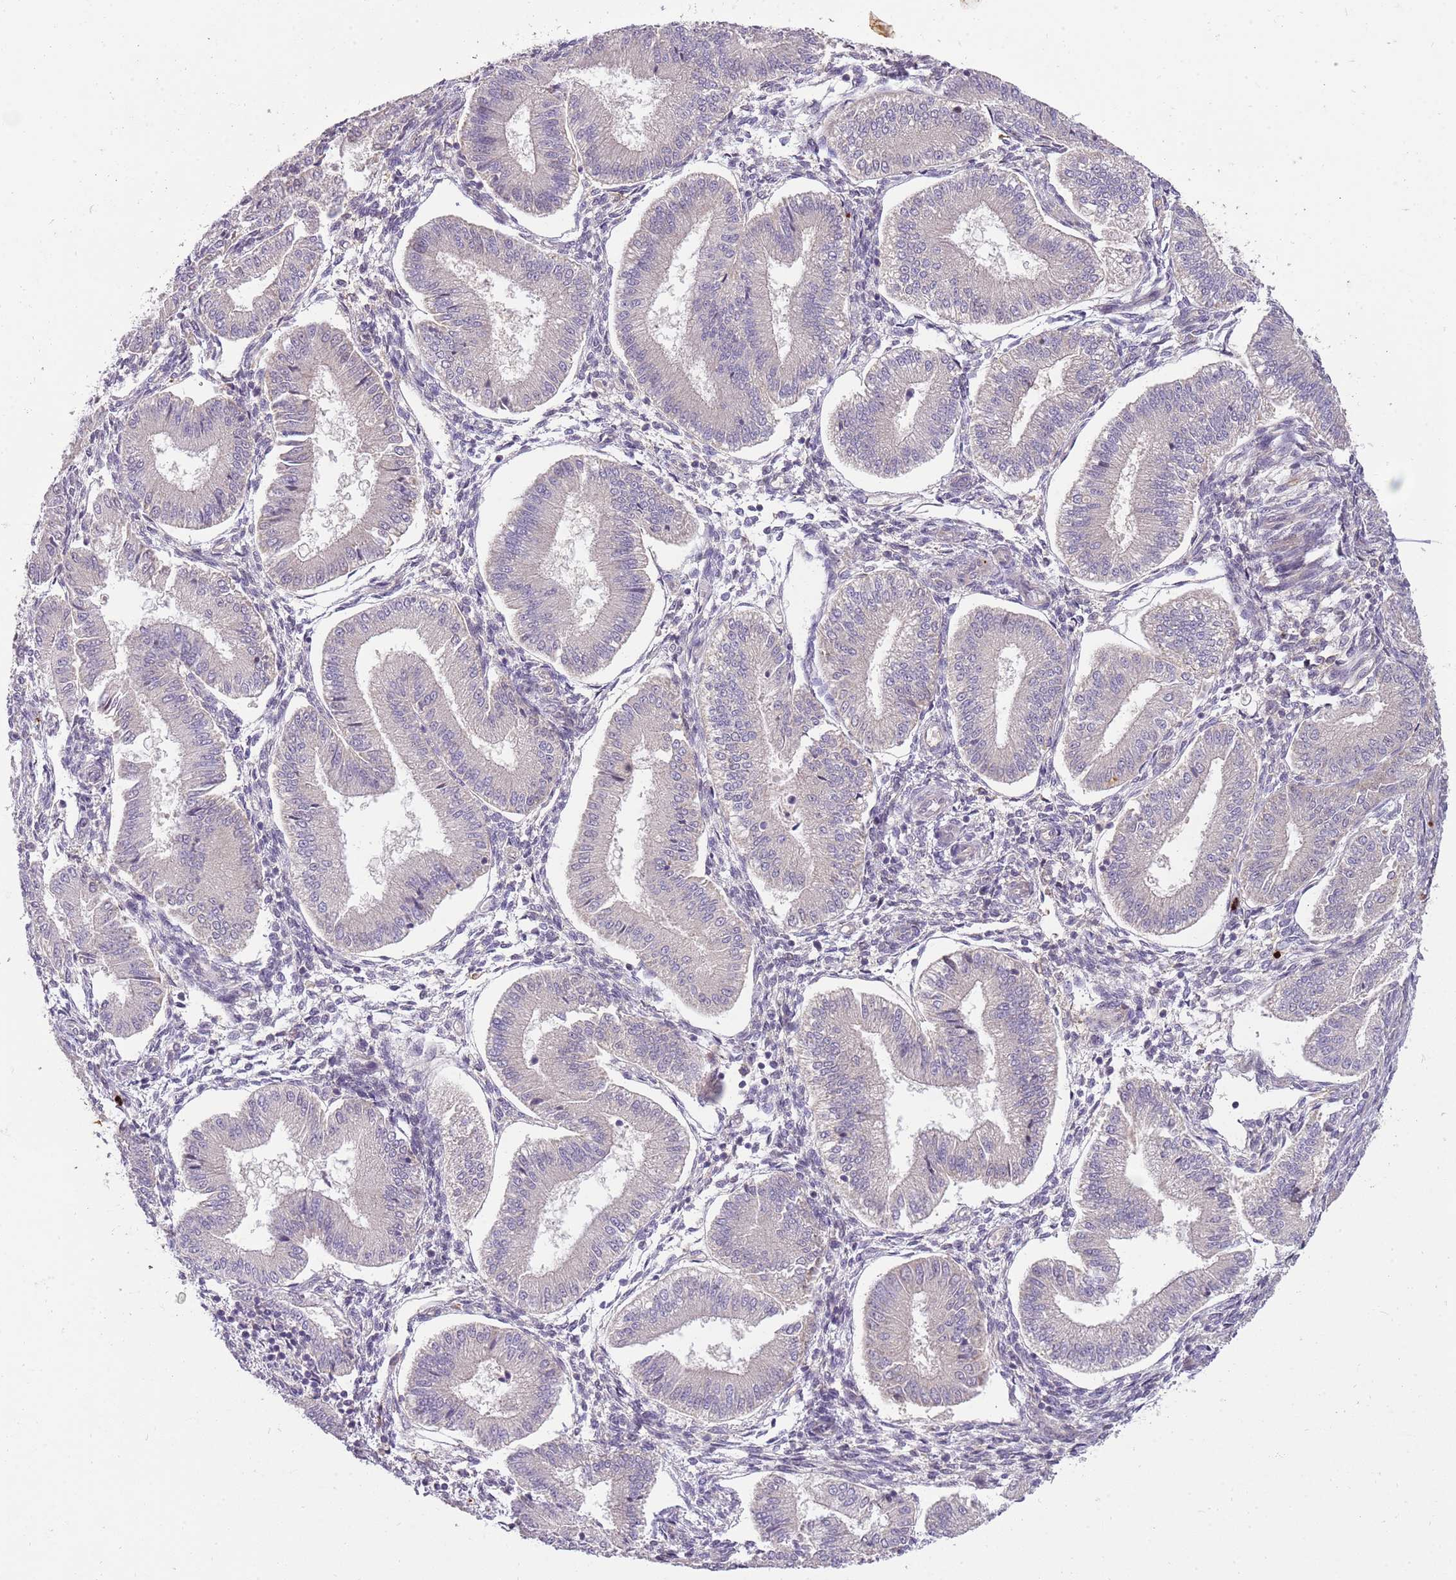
{"staining": {"intensity": "weak", "quantity": "25%-75%", "location": "nuclear"}, "tissue": "endometrium", "cell_type": "Cells in endometrial stroma", "image_type": "normal", "snomed": [{"axis": "morphology", "description": "Normal tissue, NOS"}, {"axis": "topography", "description": "Endometrium"}], "caption": "The image exhibits staining of normal endometrium, revealing weak nuclear protein expression (brown color) within cells in endometrial stroma.", "gene": "NBPF4", "patient": {"sex": "female", "age": 39}}